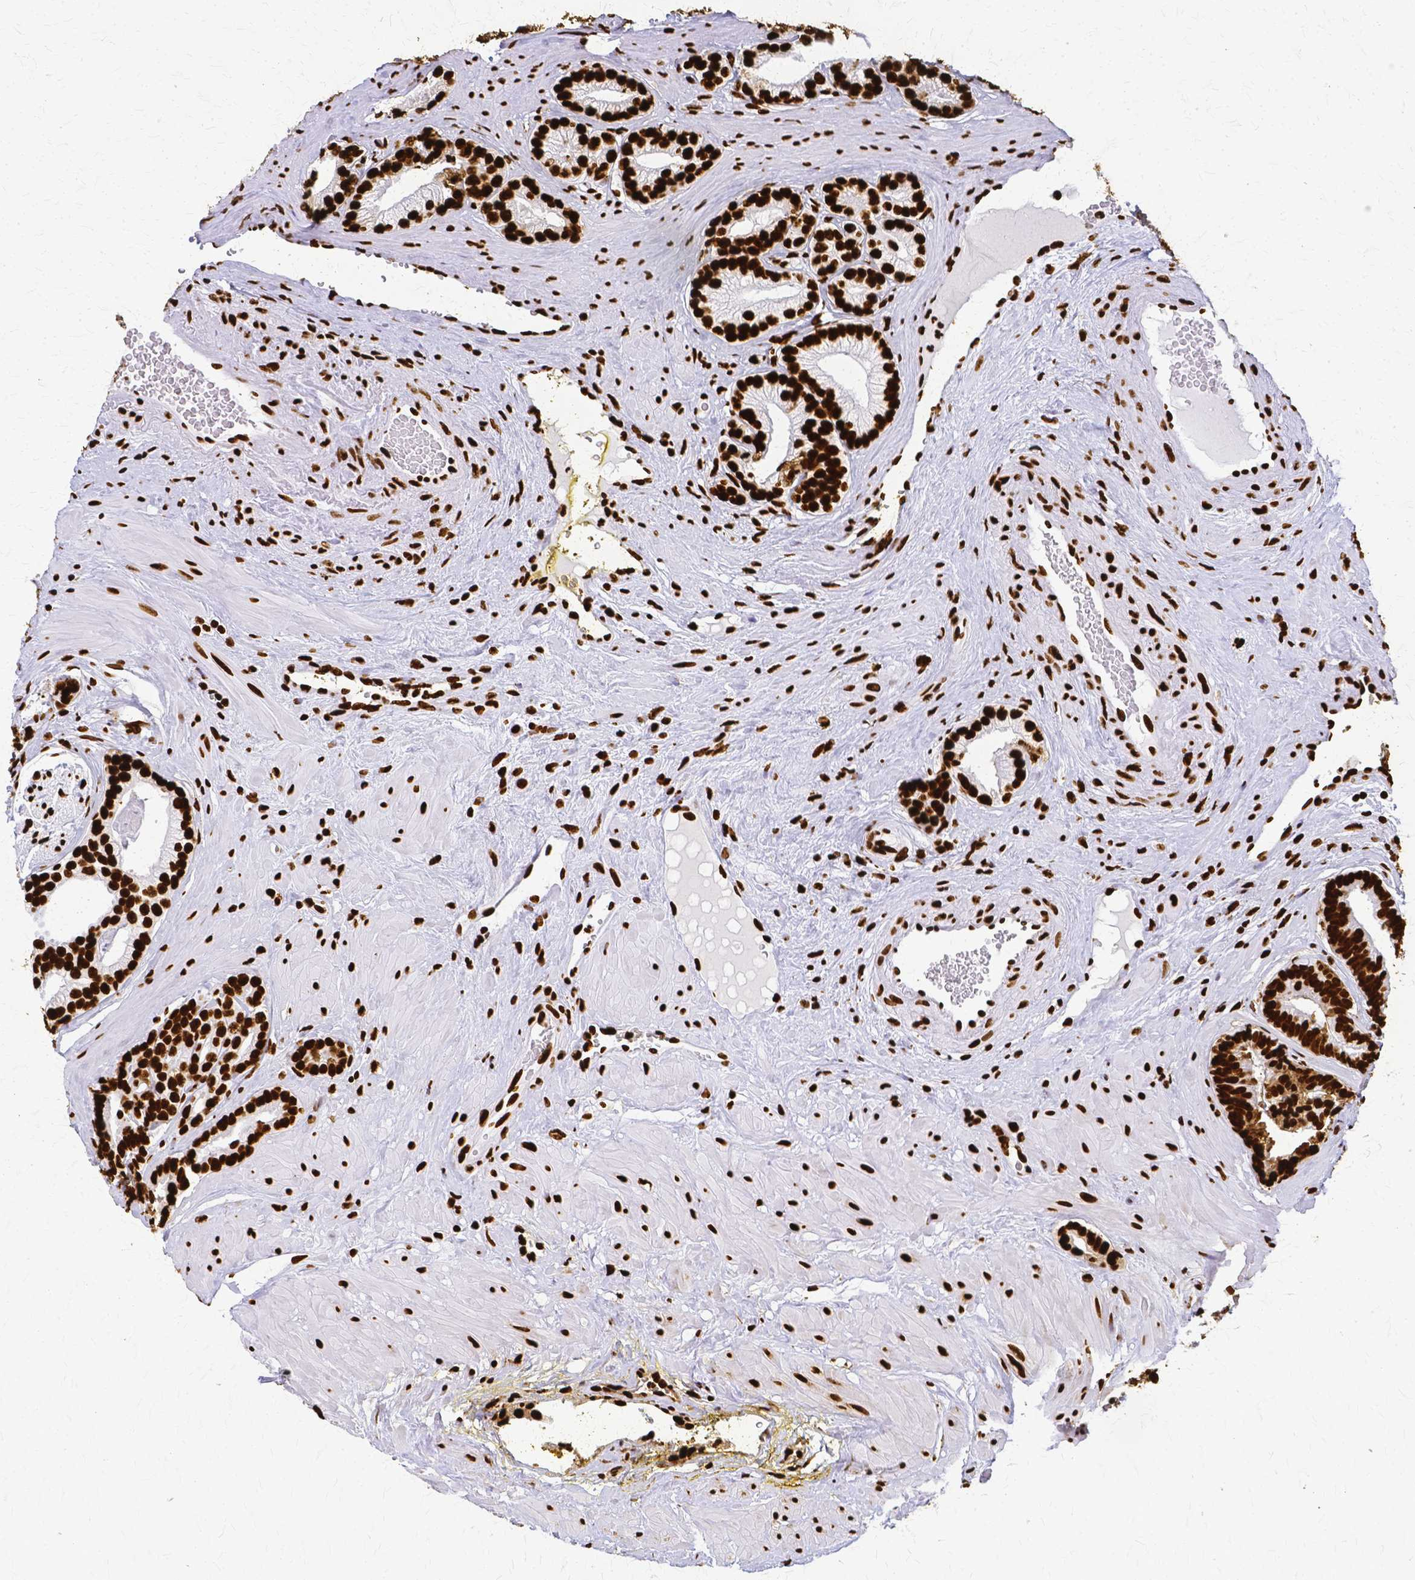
{"staining": {"intensity": "strong", "quantity": ">75%", "location": "nuclear"}, "tissue": "prostate cancer", "cell_type": "Tumor cells", "image_type": "cancer", "snomed": [{"axis": "morphology", "description": "Adenocarcinoma, Low grade"}, {"axis": "topography", "description": "Prostate"}], "caption": "Immunohistochemistry (IHC) of human prostate cancer (adenocarcinoma (low-grade)) shows high levels of strong nuclear positivity in about >75% of tumor cells. Ihc stains the protein of interest in brown and the nuclei are stained blue.", "gene": "SFPQ", "patient": {"sex": "male", "age": 61}}